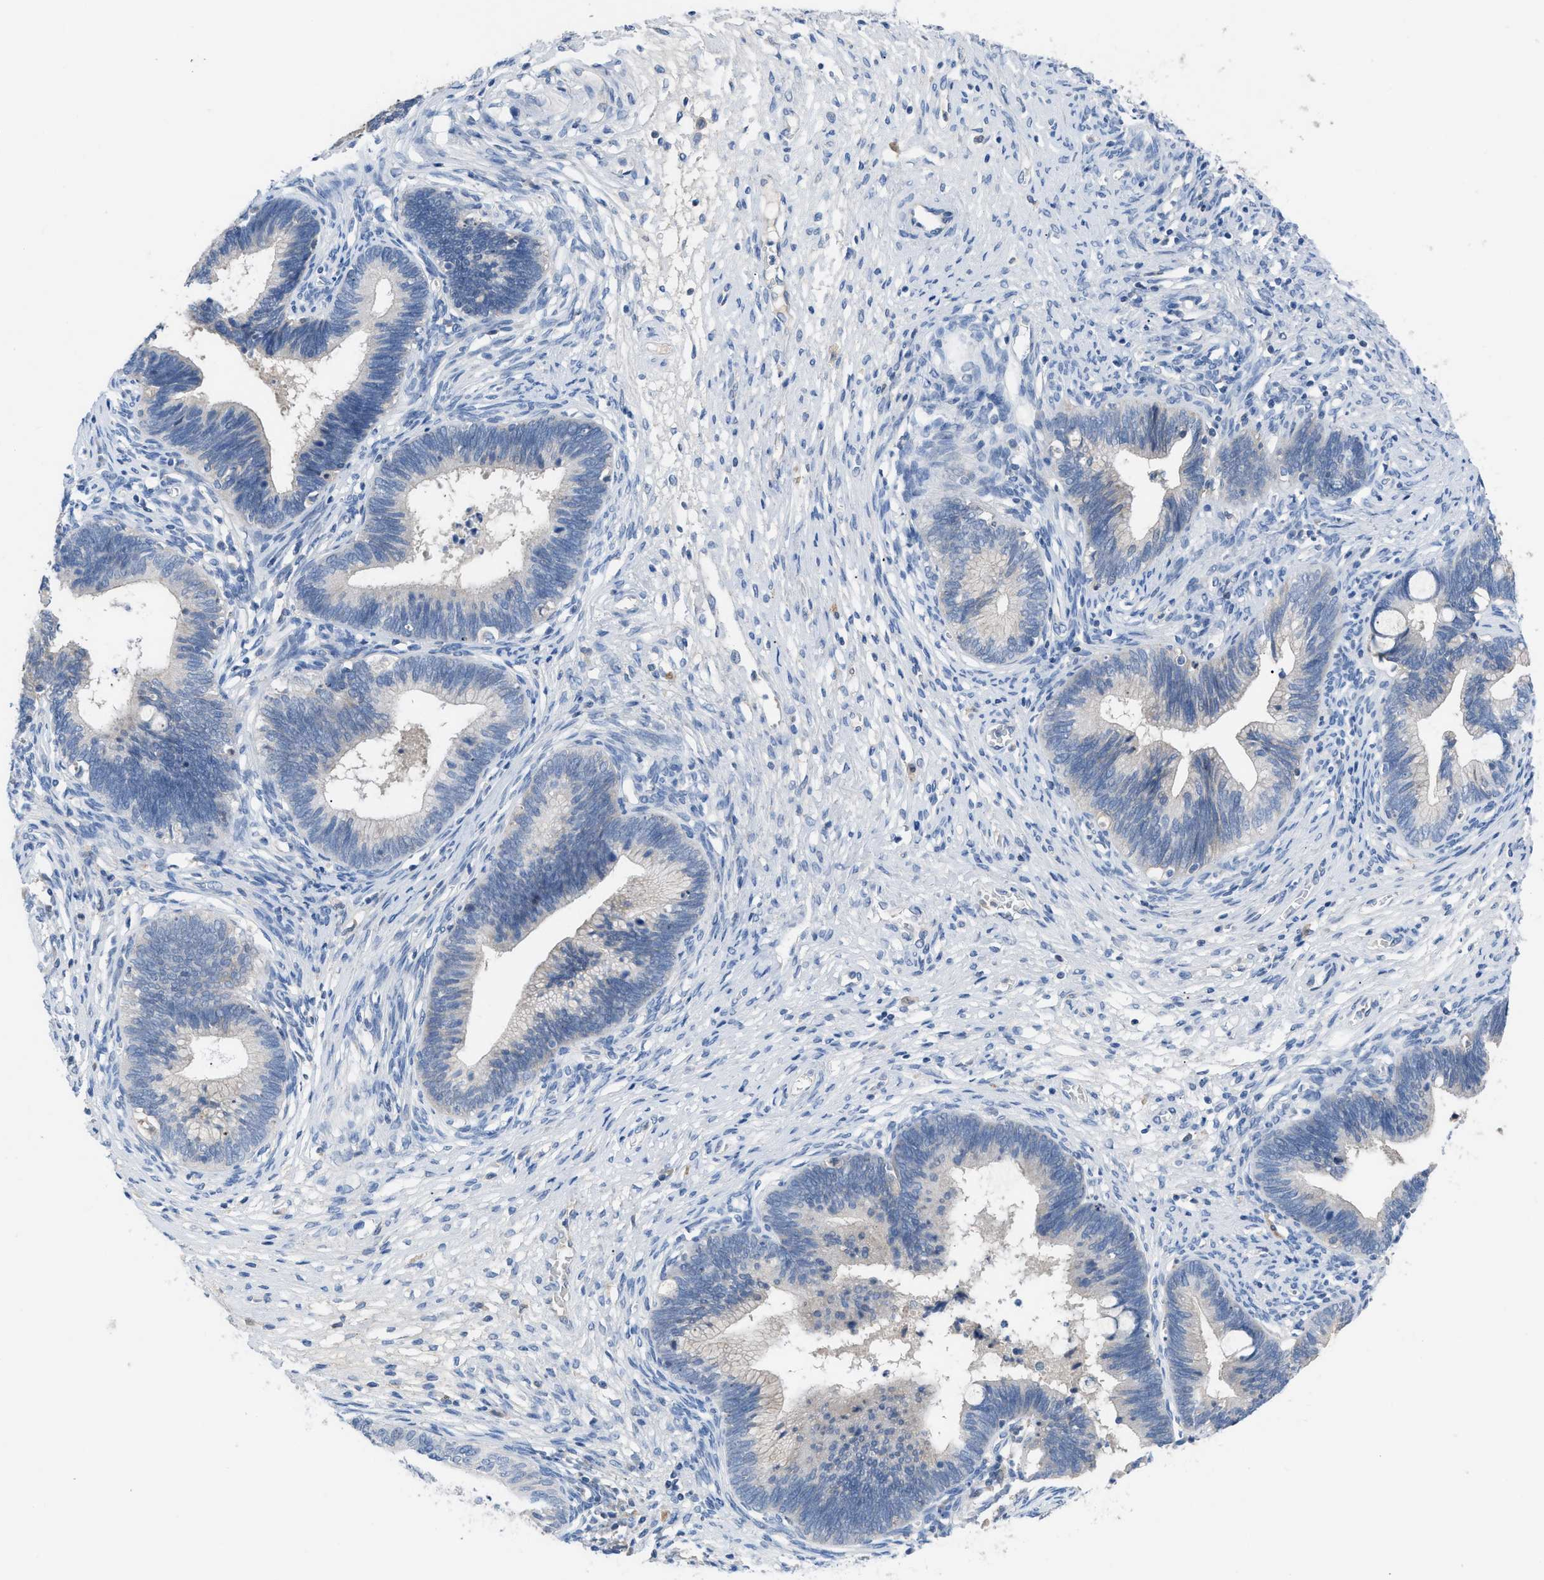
{"staining": {"intensity": "negative", "quantity": "none", "location": "none"}, "tissue": "cervical cancer", "cell_type": "Tumor cells", "image_type": "cancer", "snomed": [{"axis": "morphology", "description": "Adenocarcinoma, NOS"}, {"axis": "topography", "description": "Cervix"}], "caption": "Immunohistochemistry (IHC) image of neoplastic tissue: cervical adenocarcinoma stained with DAB (3,3'-diaminobenzidine) exhibits no significant protein positivity in tumor cells.", "gene": "HPX", "patient": {"sex": "female", "age": 44}}